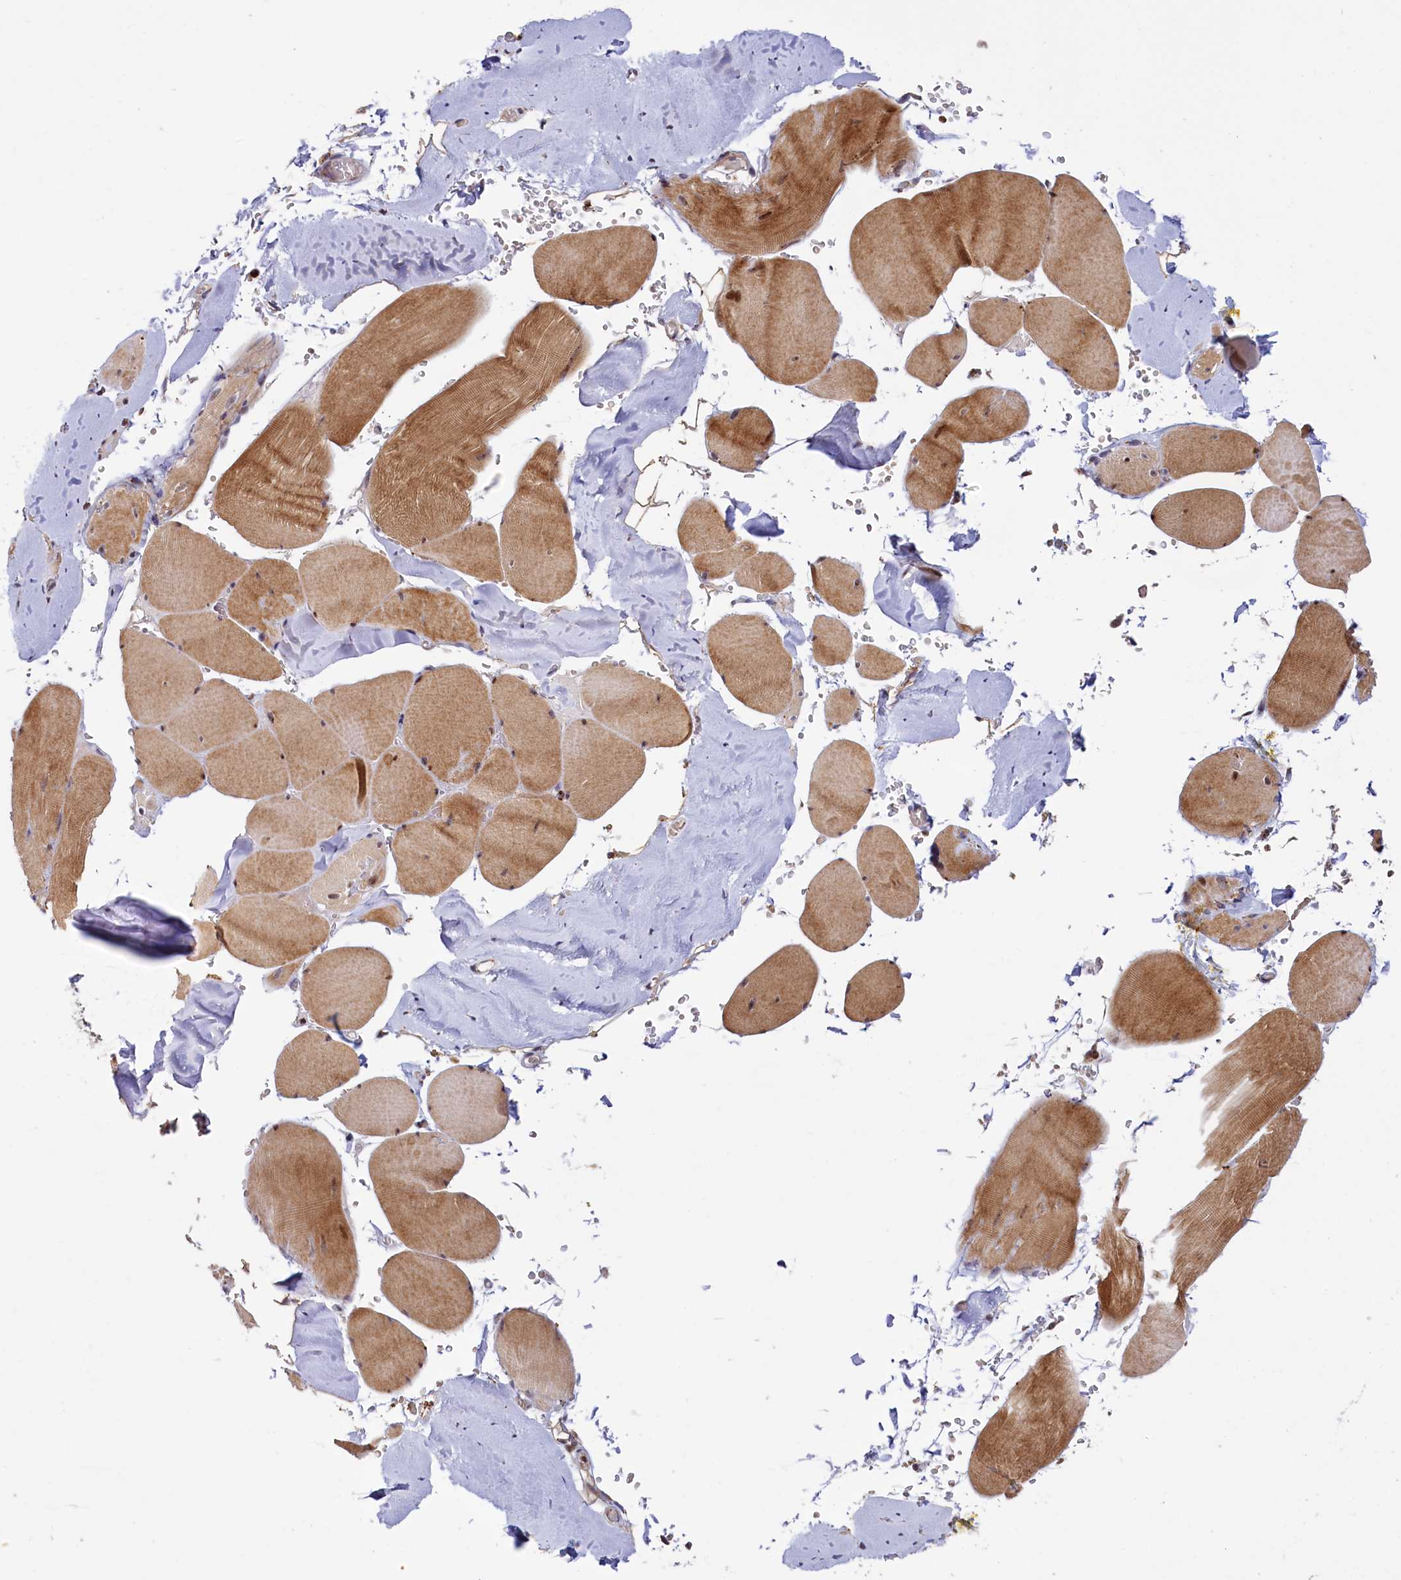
{"staining": {"intensity": "moderate", "quantity": ">75%", "location": "cytoplasmic/membranous"}, "tissue": "skeletal muscle", "cell_type": "Myocytes", "image_type": "normal", "snomed": [{"axis": "morphology", "description": "Normal tissue, NOS"}, {"axis": "topography", "description": "Skeletal muscle"}, {"axis": "topography", "description": "Head-Neck"}], "caption": "Immunohistochemistry (IHC) photomicrograph of benign skeletal muscle: skeletal muscle stained using immunohistochemistry demonstrates medium levels of moderate protein expression localized specifically in the cytoplasmic/membranous of myocytes, appearing as a cytoplasmic/membranous brown color.", "gene": "DYNC2H1", "patient": {"sex": "male", "age": 66}}